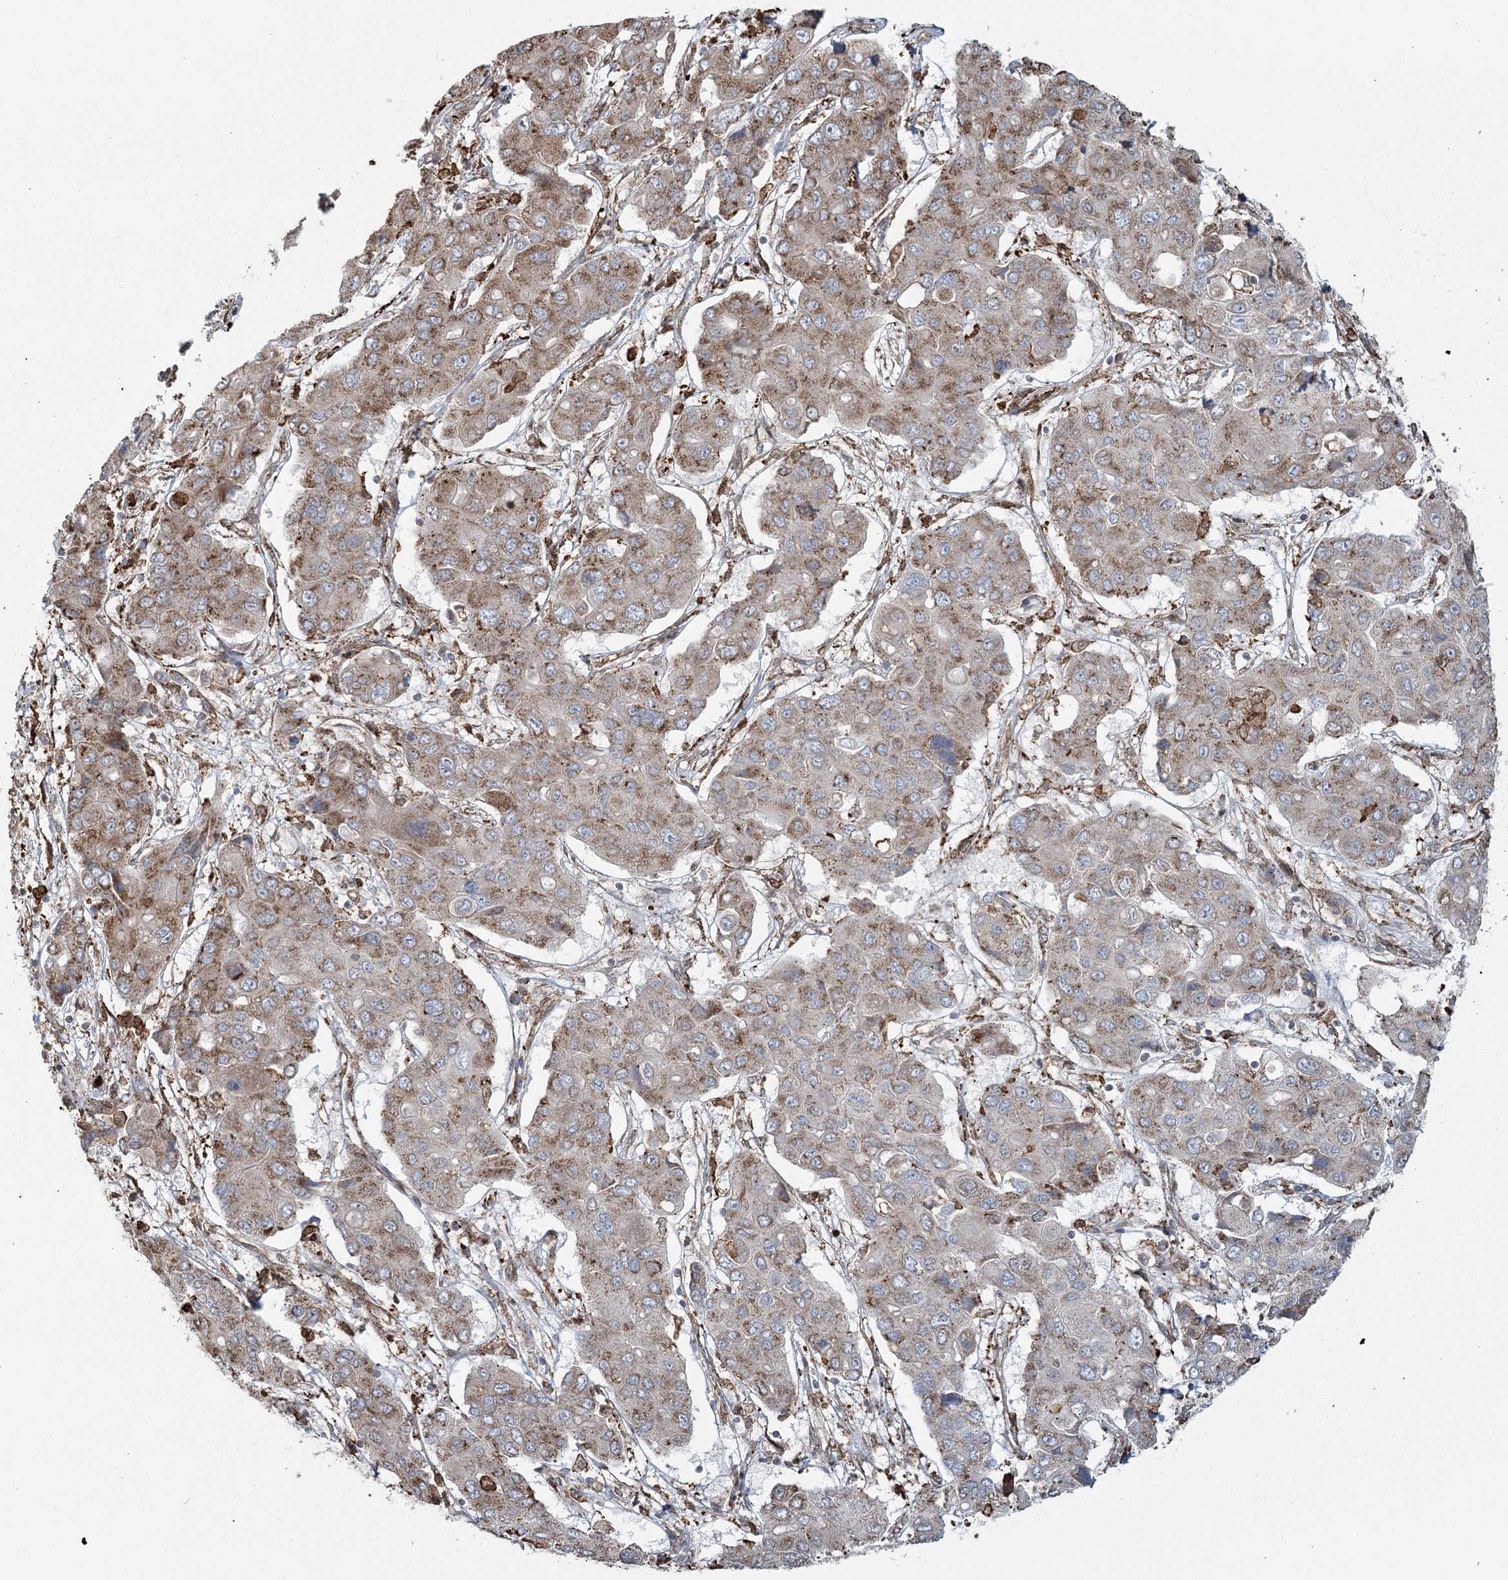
{"staining": {"intensity": "moderate", "quantity": ">75%", "location": "cytoplasmic/membranous"}, "tissue": "liver cancer", "cell_type": "Tumor cells", "image_type": "cancer", "snomed": [{"axis": "morphology", "description": "Cholangiocarcinoma"}, {"axis": "topography", "description": "Liver"}], "caption": "Immunohistochemistry (DAB) staining of liver cancer (cholangiocarcinoma) demonstrates moderate cytoplasmic/membranous protein positivity in approximately >75% of tumor cells.", "gene": "TRAF3IP2", "patient": {"sex": "male", "age": 67}}